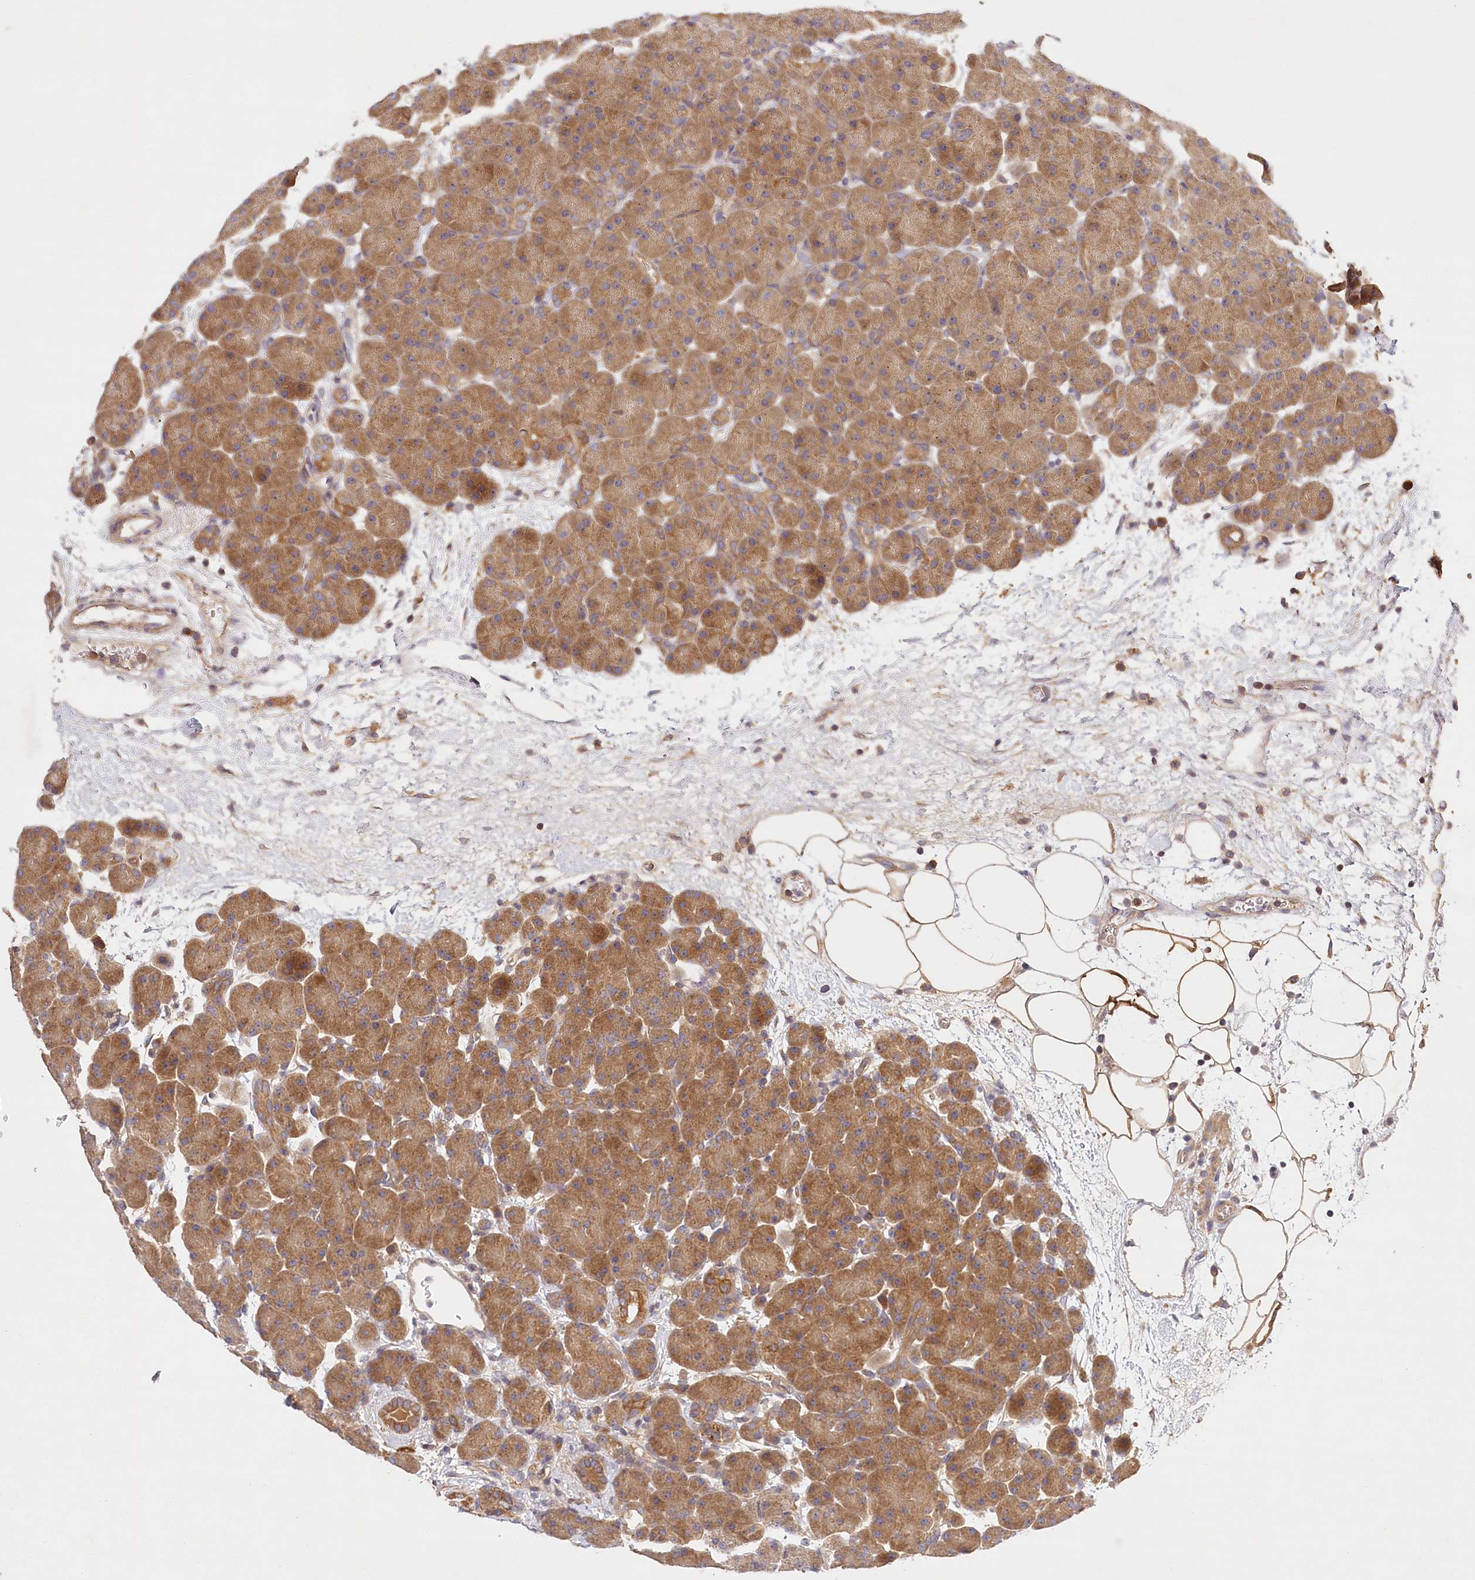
{"staining": {"intensity": "moderate", "quantity": ">75%", "location": "cytoplasmic/membranous"}, "tissue": "pancreas", "cell_type": "Exocrine glandular cells", "image_type": "normal", "snomed": [{"axis": "morphology", "description": "Normal tissue, NOS"}, {"axis": "topography", "description": "Pancreas"}], "caption": "The image exhibits immunohistochemical staining of normal pancreas. There is moderate cytoplasmic/membranous positivity is present in about >75% of exocrine glandular cells.", "gene": "LSS", "patient": {"sex": "male", "age": 66}}